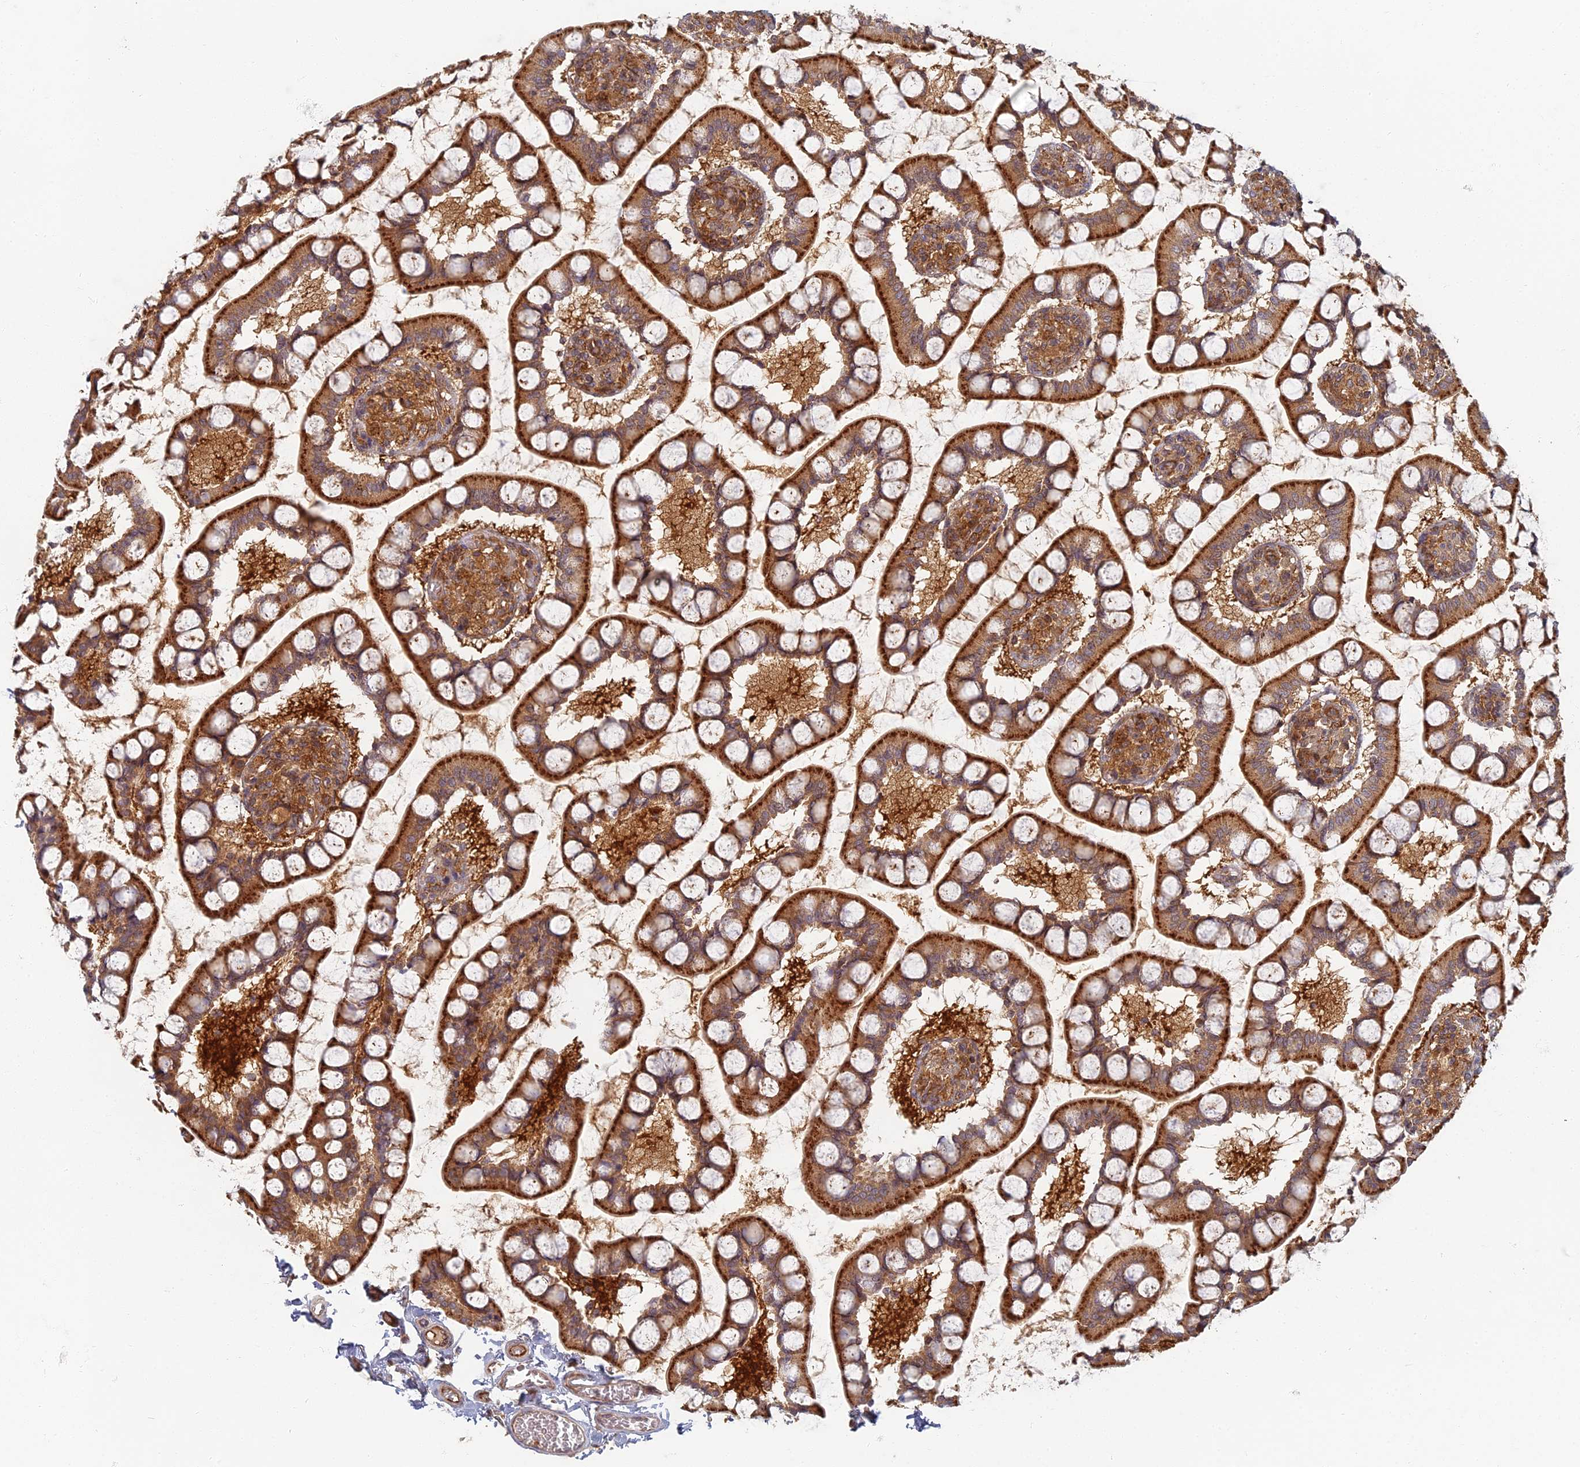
{"staining": {"intensity": "strong", "quantity": ">75%", "location": "cytoplasmic/membranous"}, "tissue": "small intestine", "cell_type": "Glandular cells", "image_type": "normal", "snomed": [{"axis": "morphology", "description": "Normal tissue, NOS"}, {"axis": "topography", "description": "Small intestine"}], "caption": "Strong cytoplasmic/membranous positivity is seen in approximately >75% of glandular cells in benign small intestine.", "gene": "INO80D", "patient": {"sex": "male", "age": 52}}